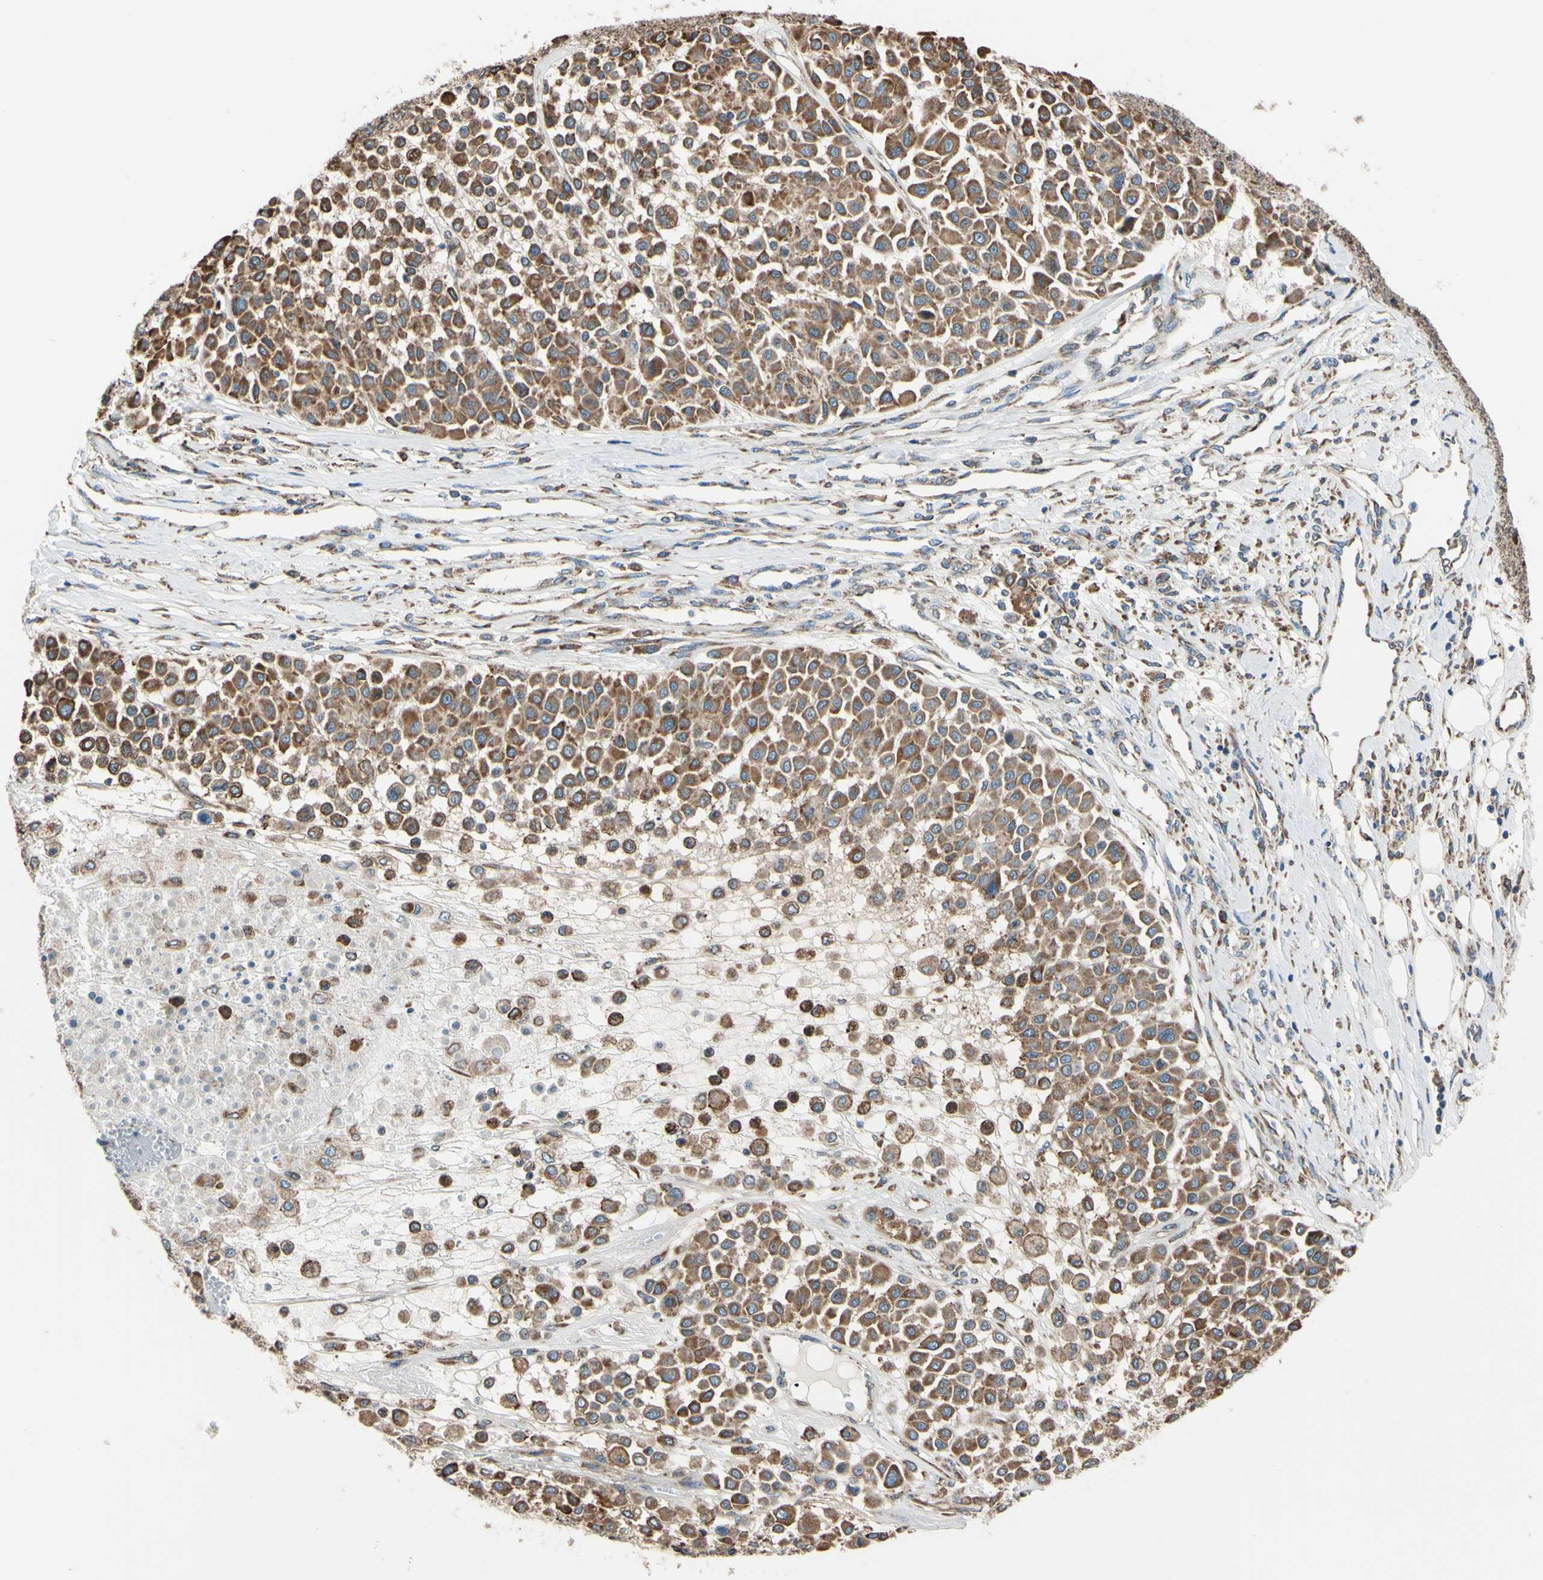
{"staining": {"intensity": "moderate", "quantity": ">75%", "location": "cytoplasmic/membranous"}, "tissue": "melanoma", "cell_type": "Tumor cells", "image_type": "cancer", "snomed": [{"axis": "morphology", "description": "Malignant melanoma, Metastatic site"}, {"axis": "topography", "description": "Soft tissue"}], "caption": "This photomicrograph shows melanoma stained with IHC to label a protein in brown. The cytoplasmic/membranous of tumor cells show moderate positivity for the protein. Nuclei are counter-stained blue.", "gene": "BMF", "patient": {"sex": "male", "age": 41}}